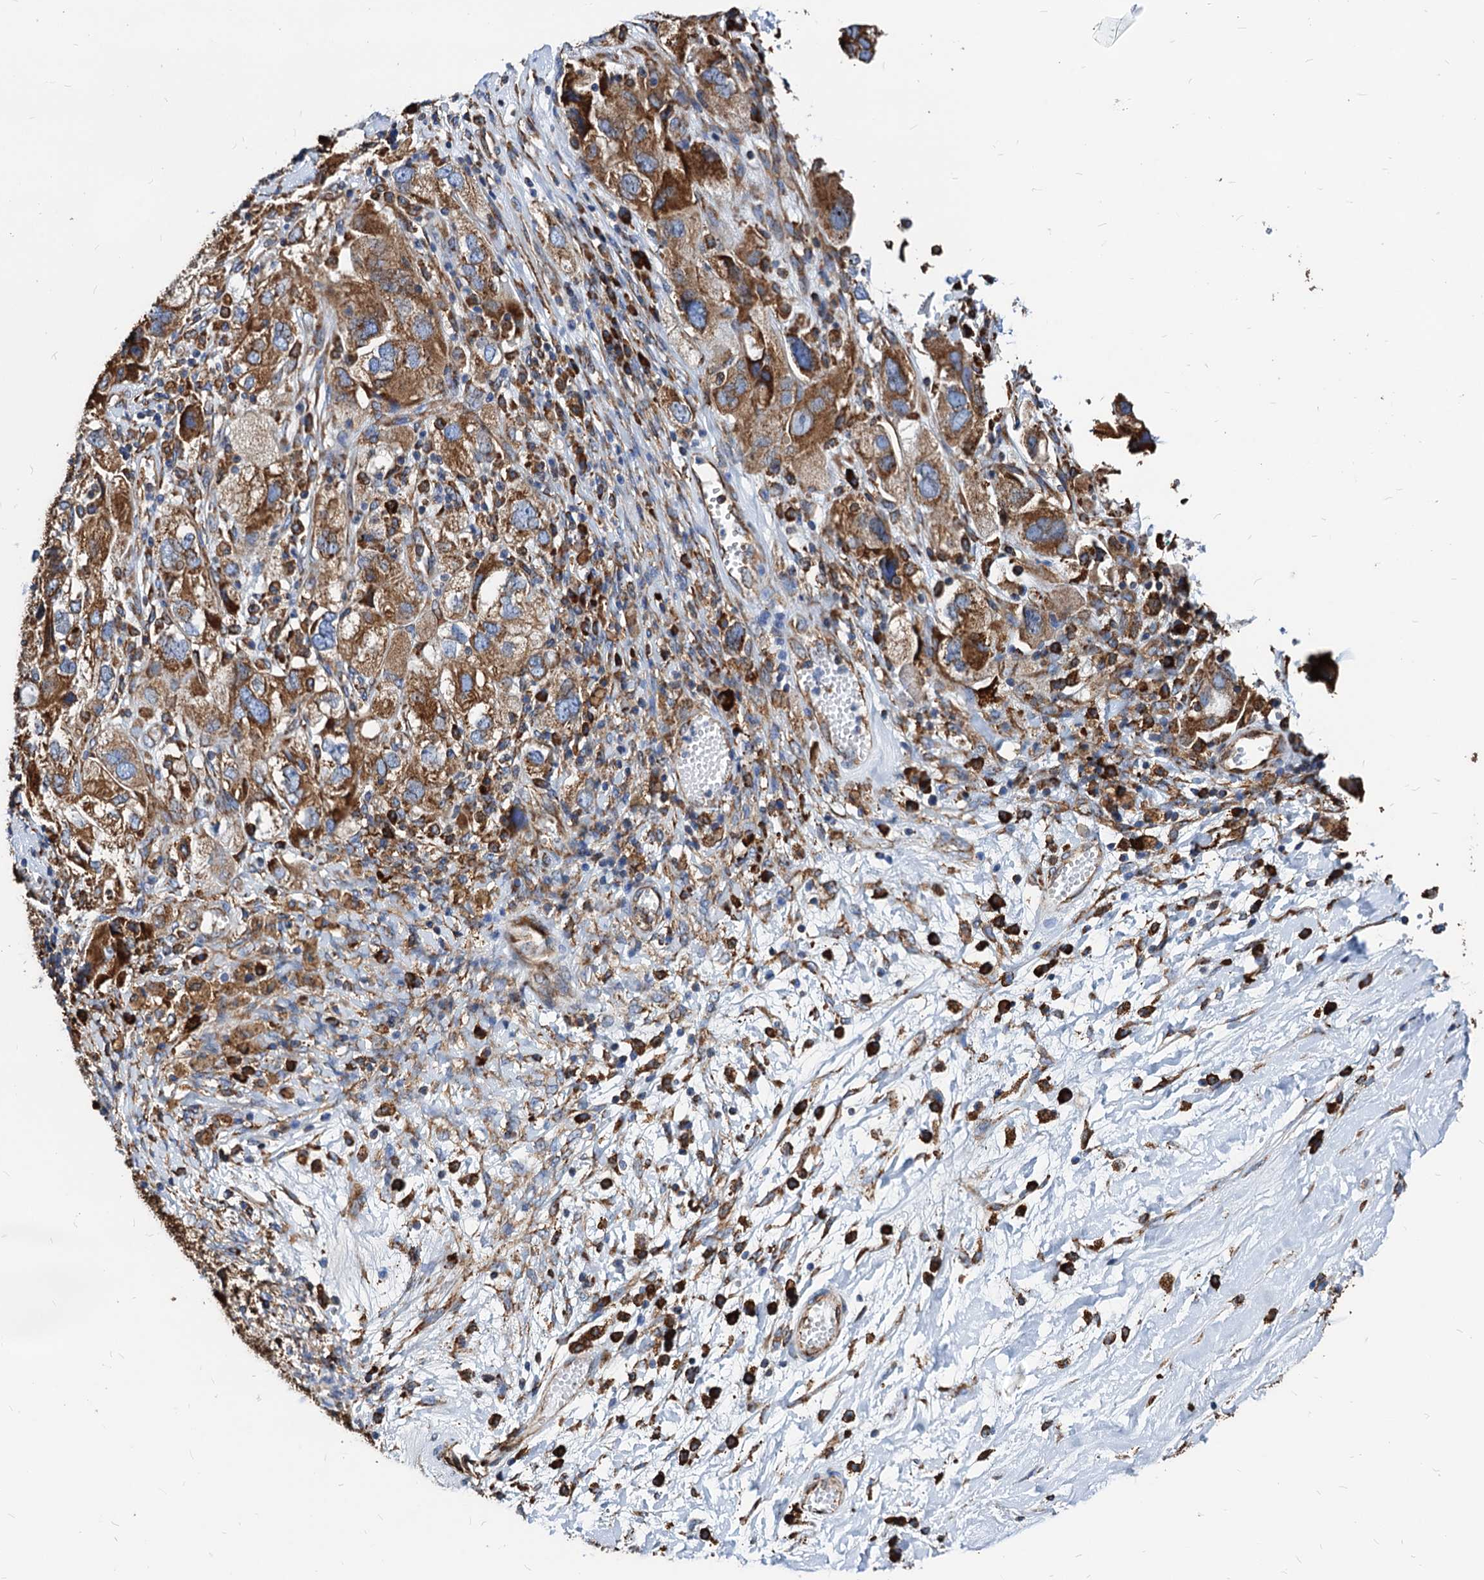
{"staining": {"intensity": "strong", "quantity": ">75%", "location": "cytoplasmic/membranous"}, "tissue": "ovarian cancer", "cell_type": "Tumor cells", "image_type": "cancer", "snomed": [{"axis": "morphology", "description": "Carcinoma, NOS"}, {"axis": "morphology", "description": "Cystadenocarcinoma, serous, NOS"}, {"axis": "topography", "description": "Ovary"}], "caption": "Strong cytoplasmic/membranous protein staining is appreciated in about >75% of tumor cells in ovarian cancer.", "gene": "HSPA5", "patient": {"sex": "female", "age": 69}}